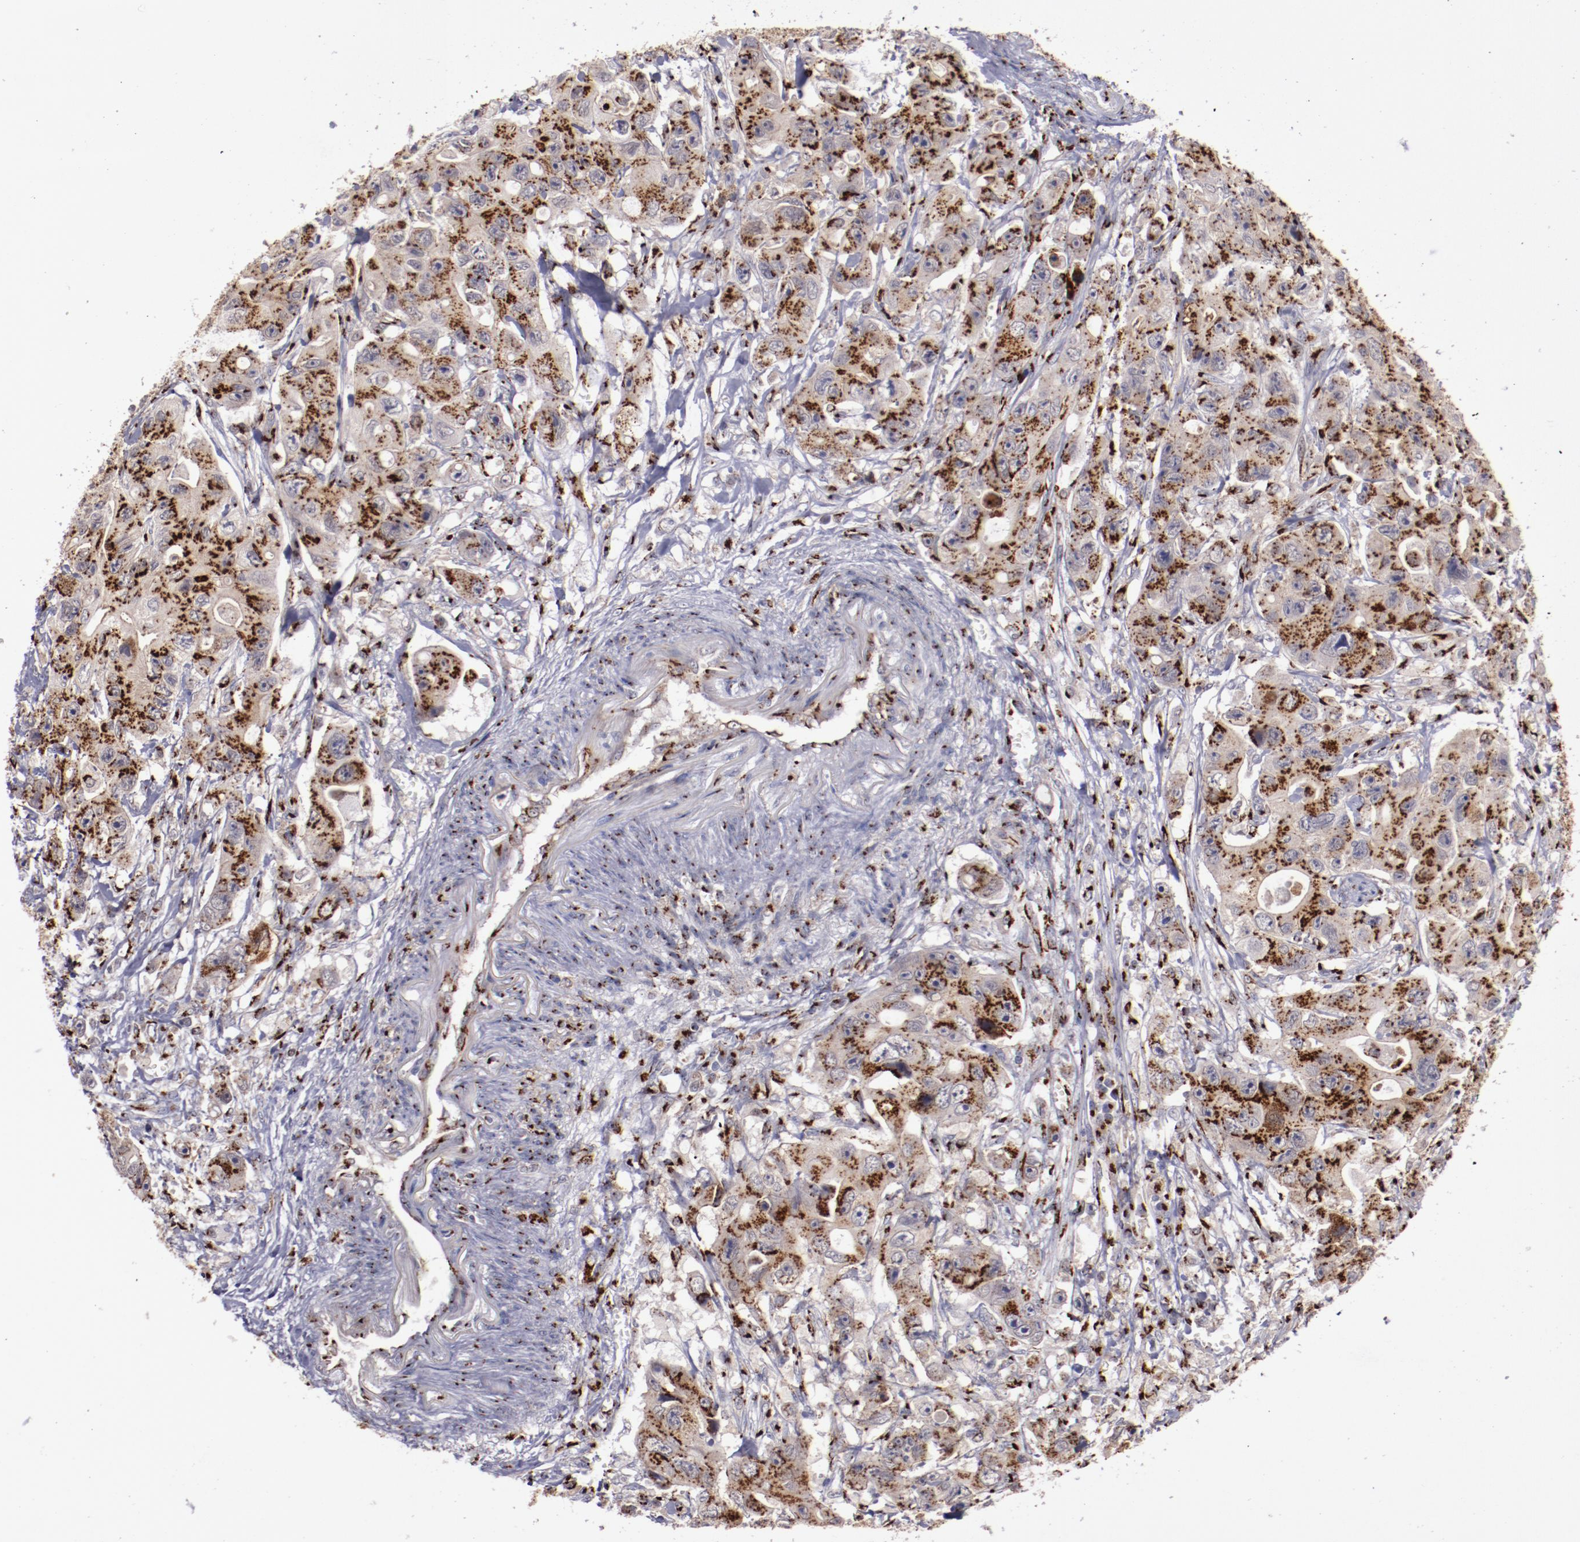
{"staining": {"intensity": "strong", "quantity": ">75%", "location": "cytoplasmic/membranous"}, "tissue": "colorectal cancer", "cell_type": "Tumor cells", "image_type": "cancer", "snomed": [{"axis": "morphology", "description": "Adenocarcinoma, NOS"}, {"axis": "topography", "description": "Colon"}], "caption": "Immunohistochemical staining of human colorectal cancer (adenocarcinoma) shows high levels of strong cytoplasmic/membranous positivity in about >75% of tumor cells.", "gene": "GOLIM4", "patient": {"sex": "female", "age": 46}}